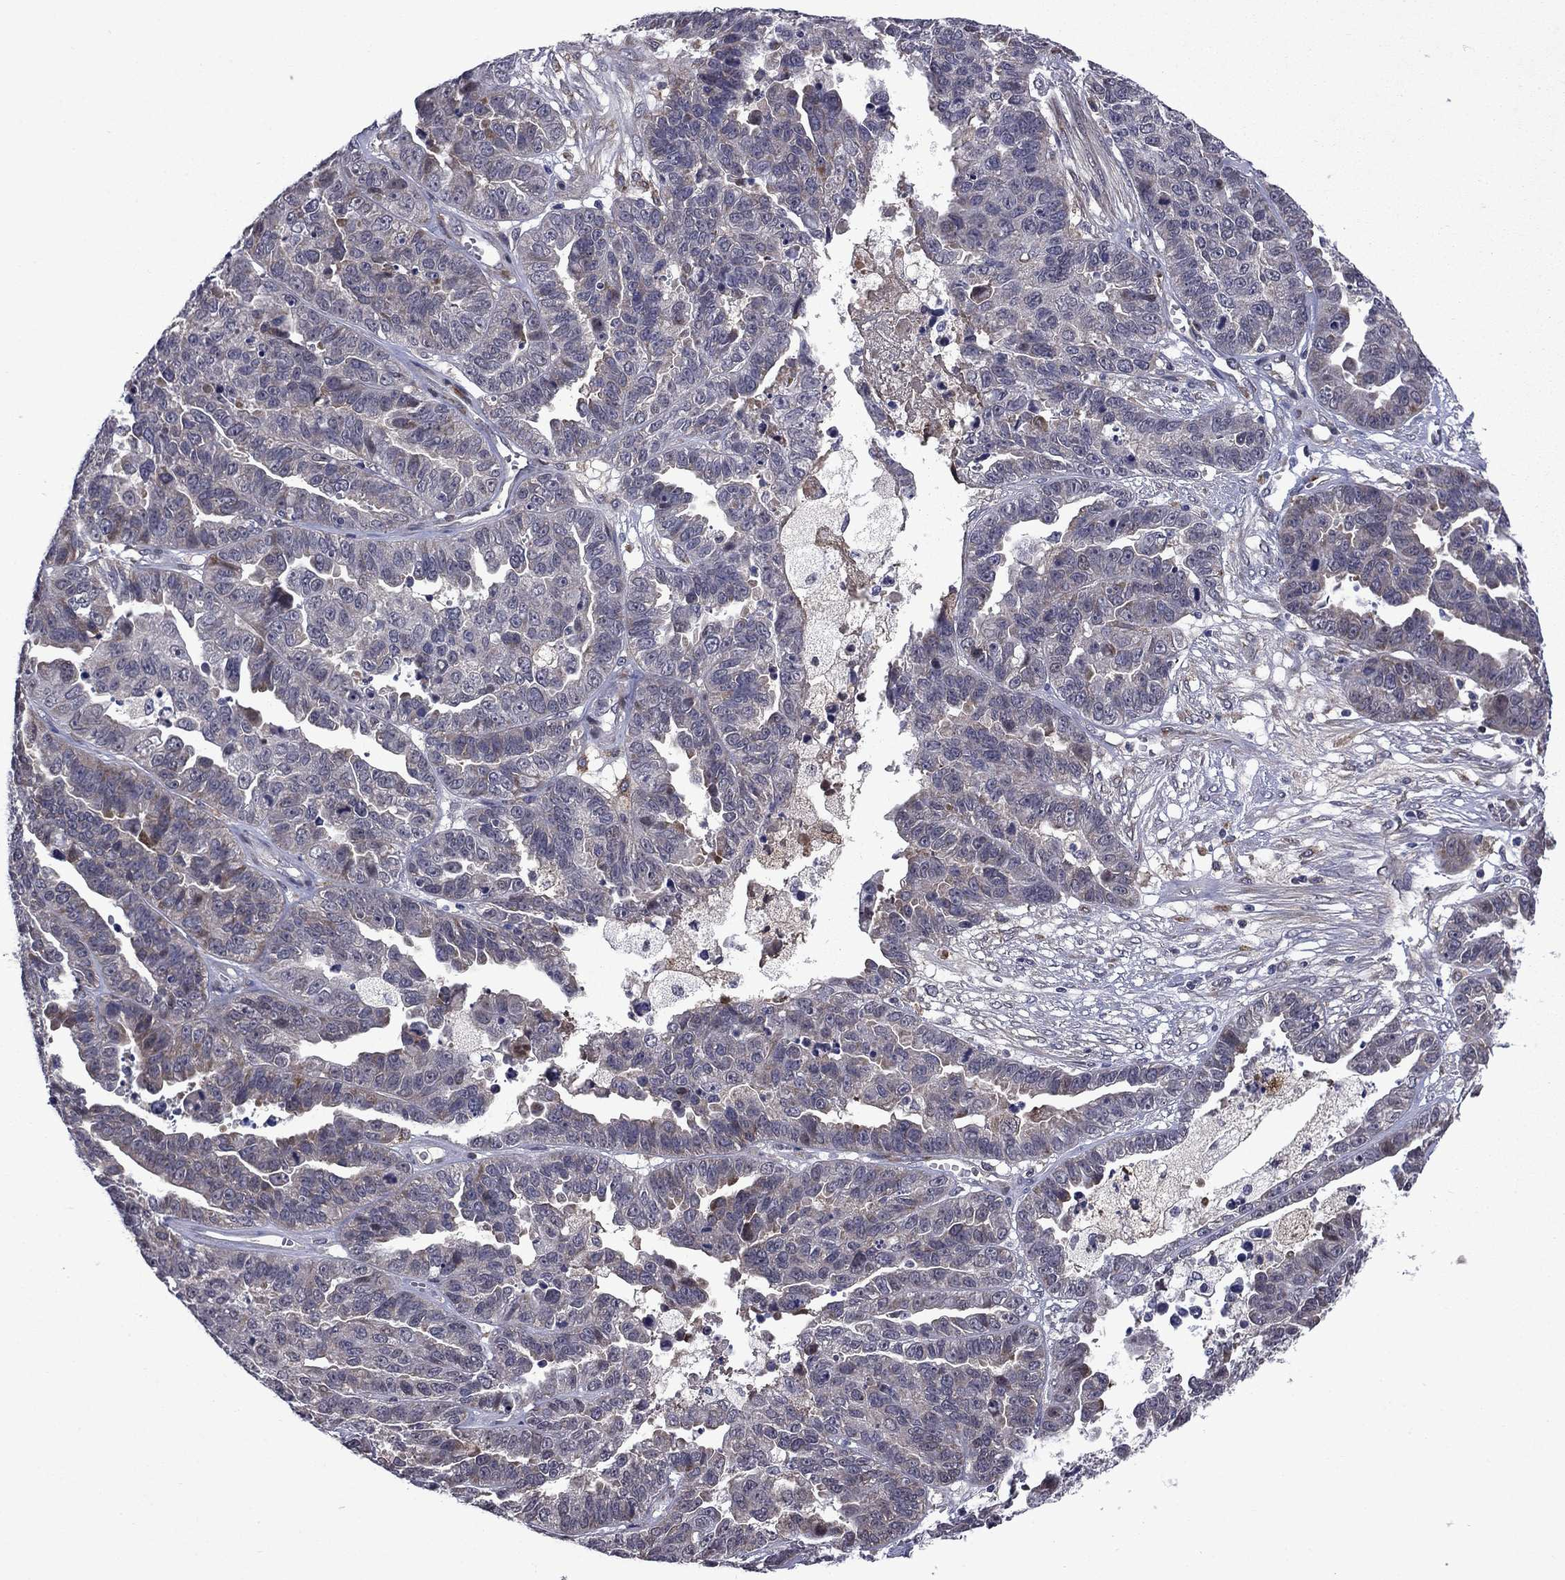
{"staining": {"intensity": "weak", "quantity": "<25%", "location": "cytoplasmic/membranous"}, "tissue": "ovarian cancer", "cell_type": "Tumor cells", "image_type": "cancer", "snomed": [{"axis": "morphology", "description": "Cystadenocarcinoma, serous, NOS"}, {"axis": "topography", "description": "Ovary"}], "caption": "Human ovarian serous cystadenocarcinoma stained for a protein using immunohistochemistry exhibits no staining in tumor cells.", "gene": "ECM1", "patient": {"sex": "female", "age": 87}}